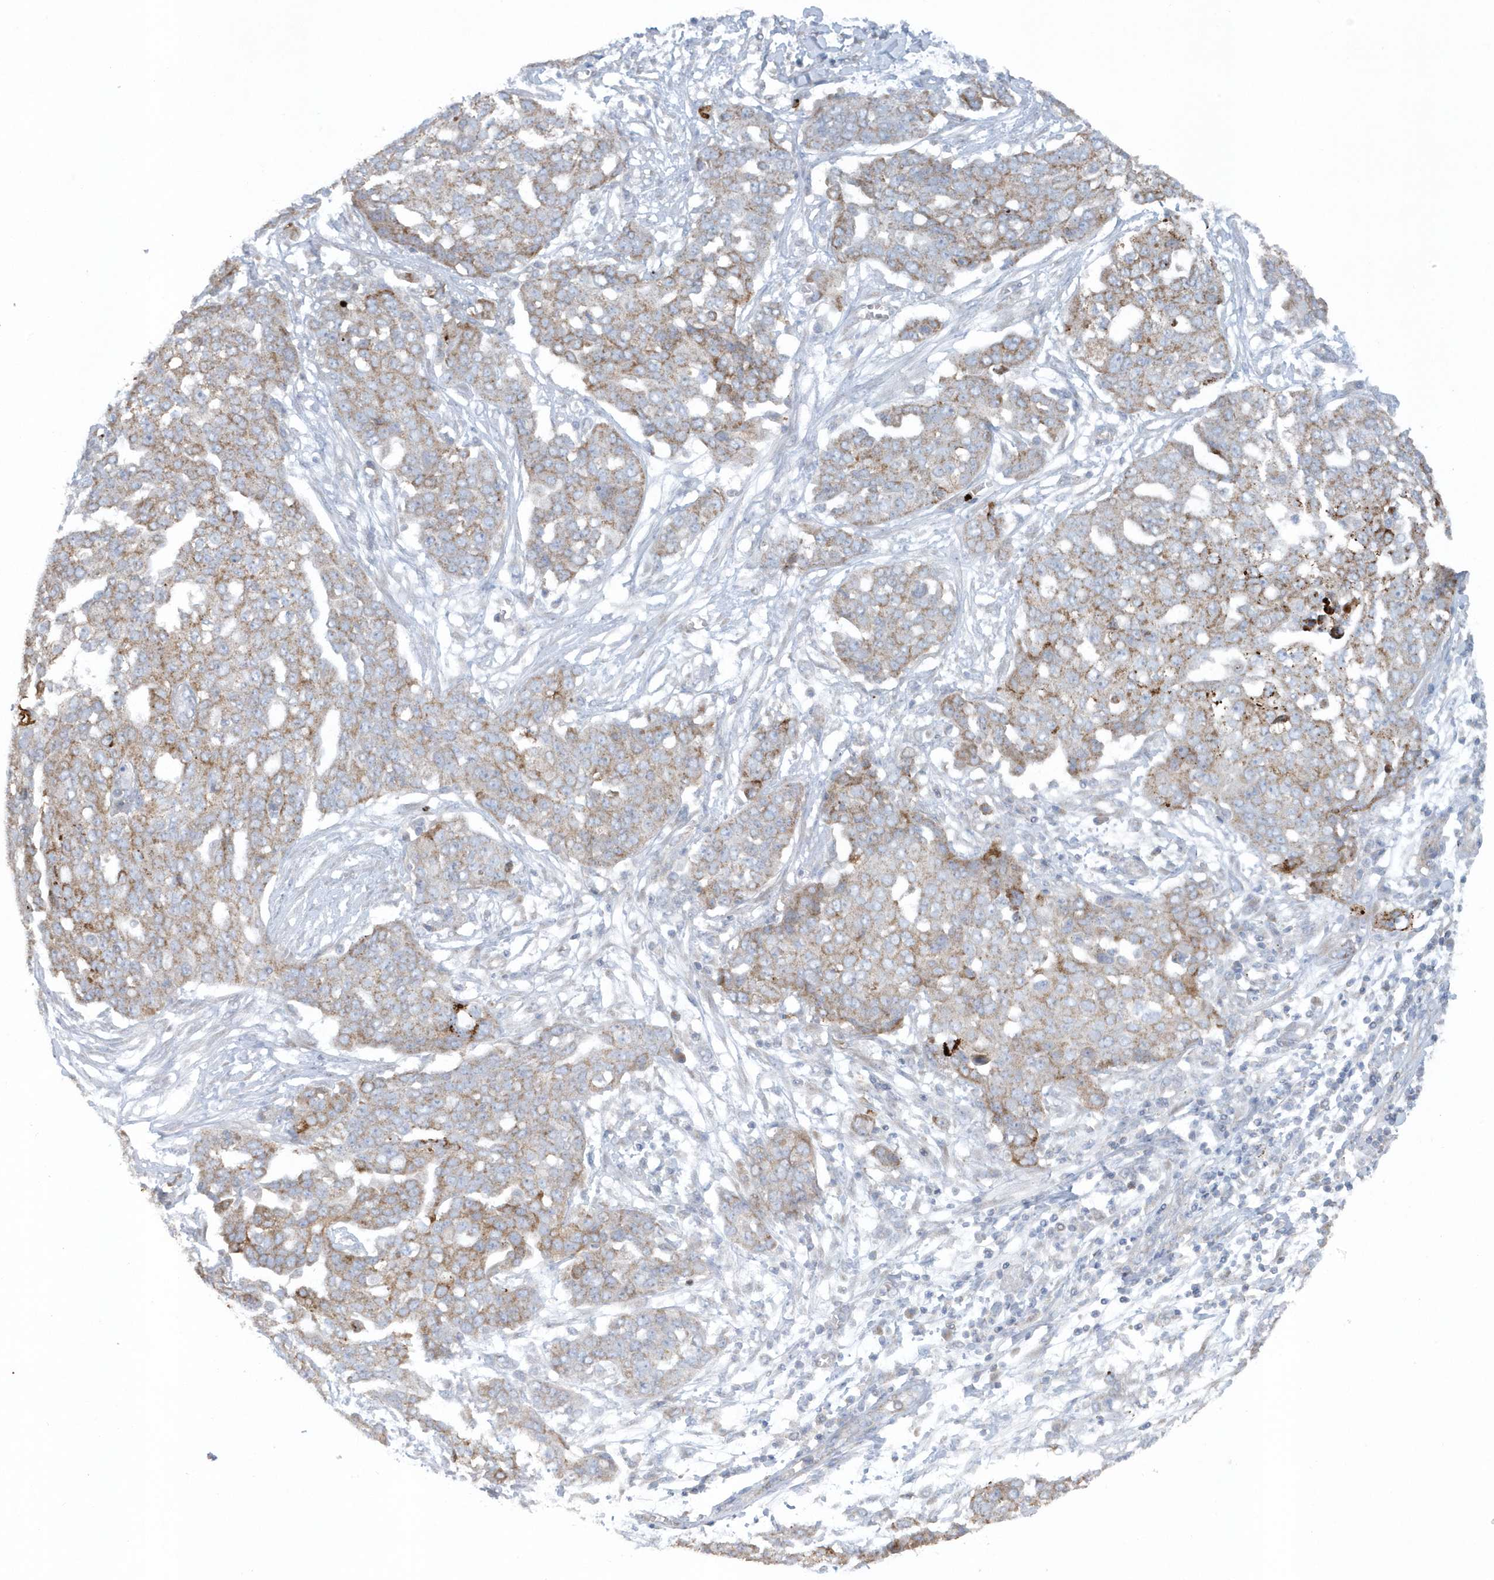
{"staining": {"intensity": "moderate", "quantity": ">75%", "location": "cytoplasmic/membranous"}, "tissue": "ovarian cancer", "cell_type": "Tumor cells", "image_type": "cancer", "snomed": [{"axis": "morphology", "description": "Cystadenocarcinoma, serous, NOS"}, {"axis": "topography", "description": "Soft tissue"}, {"axis": "topography", "description": "Ovary"}], "caption": "A micrograph of human ovarian serous cystadenocarcinoma stained for a protein shows moderate cytoplasmic/membranous brown staining in tumor cells.", "gene": "SLC38A2", "patient": {"sex": "female", "age": 57}}